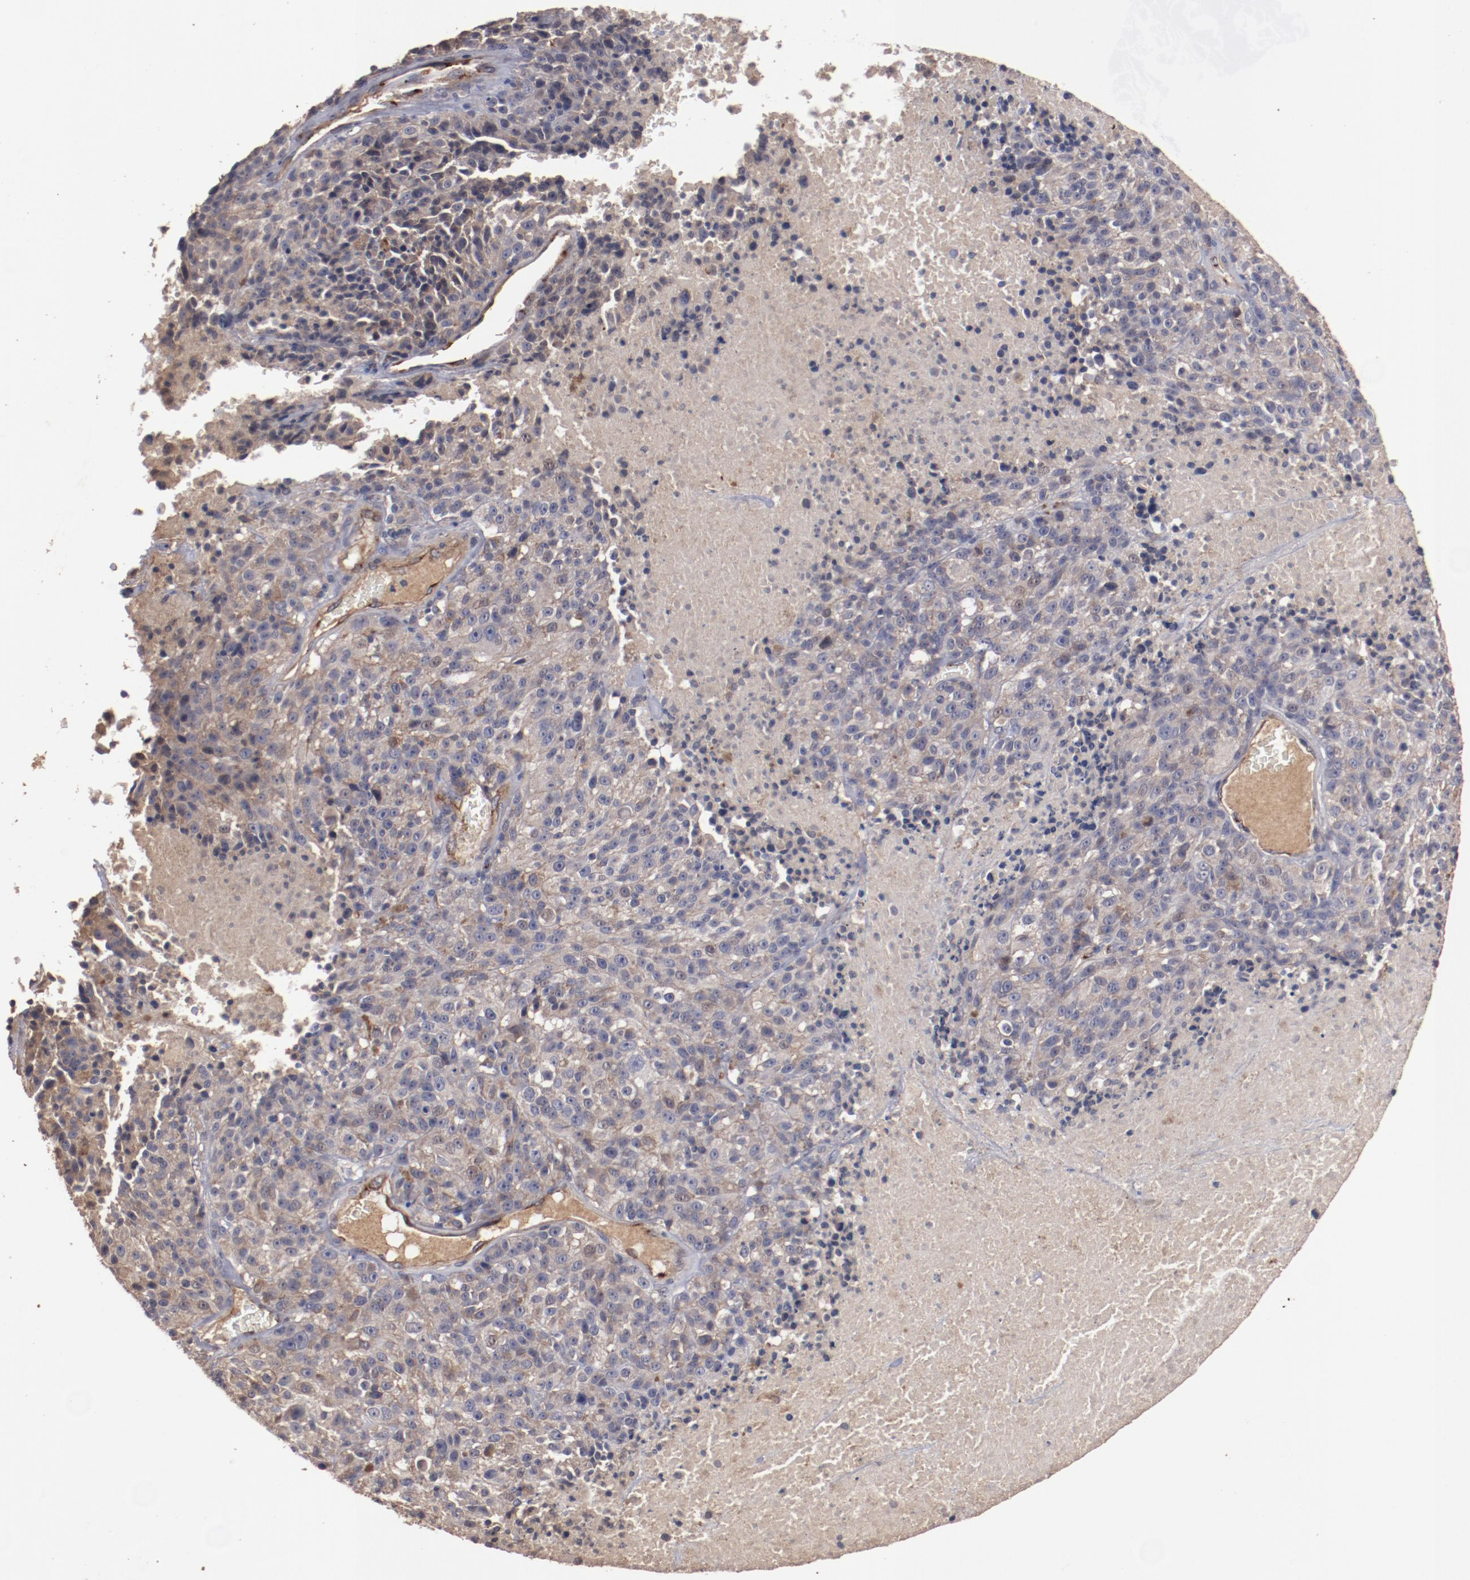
{"staining": {"intensity": "moderate", "quantity": ">75%", "location": "cytoplasmic/membranous"}, "tissue": "melanoma", "cell_type": "Tumor cells", "image_type": "cancer", "snomed": [{"axis": "morphology", "description": "Malignant melanoma, Metastatic site"}, {"axis": "topography", "description": "Cerebral cortex"}], "caption": "Protein expression analysis of malignant melanoma (metastatic site) reveals moderate cytoplasmic/membranous staining in approximately >75% of tumor cells. (Stains: DAB (3,3'-diaminobenzidine) in brown, nuclei in blue, Microscopy: brightfield microscopy at high magnification).", "gene": "DIPK2B", "patient": {"sex": "female", "age": 52}}